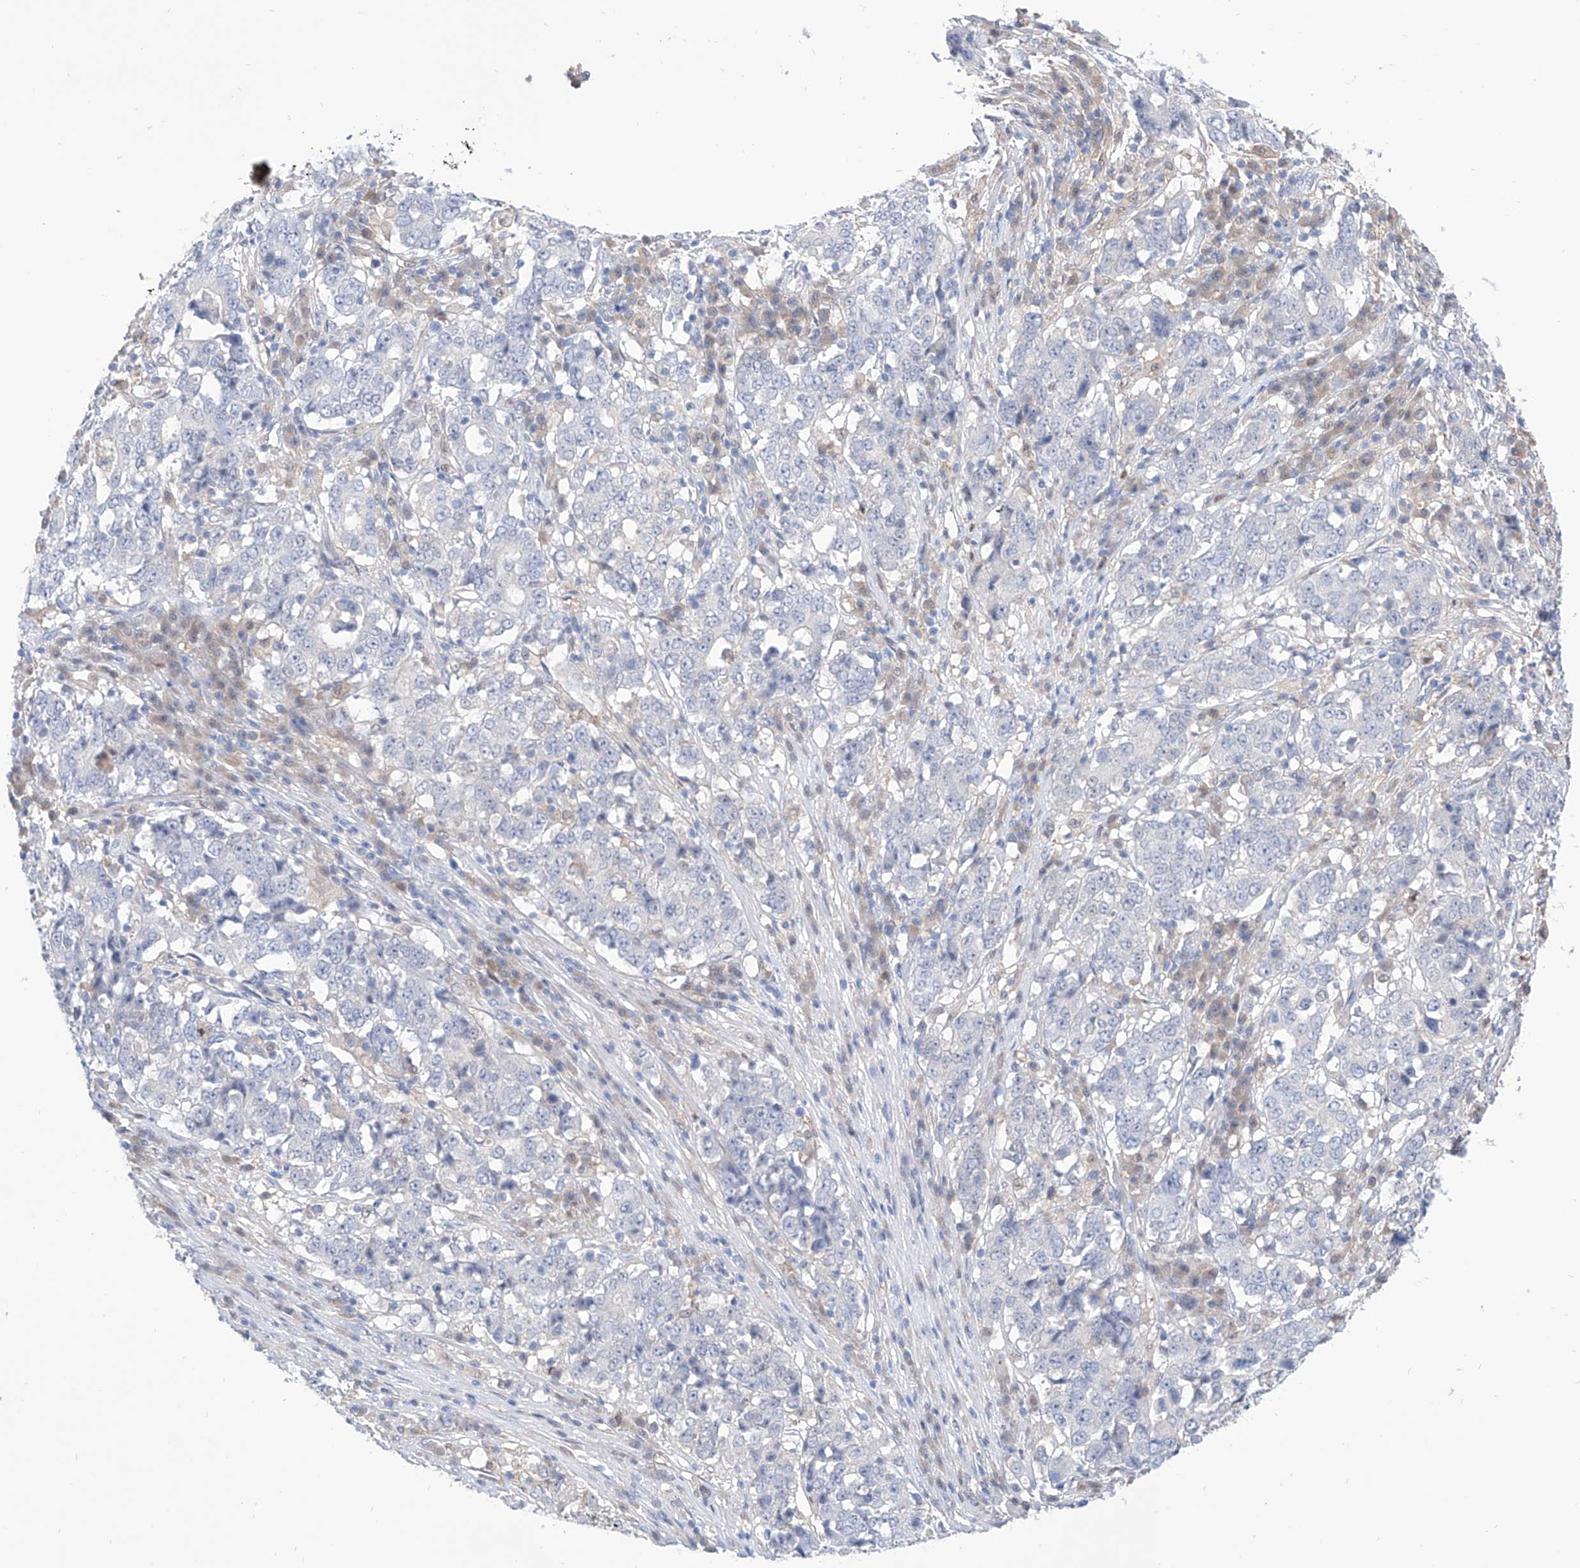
{"staining": {"intensity": "negative", "quantity": "none", "location": "none"}, "tissue": "stomach cancer", "cell_type": "Tumor cells", "image_type": "cancer", "snomed": [{"axis": "morphology", "description": "Adenocarcinoma, NOS"}, {"axis": "topography", "description": "Stomach"}], "caption": "The image exhibits no significant staining in tumor cells of stomach cancer.", "gene": "PDXK", "patient": {"sex": "male", "age": 59}}